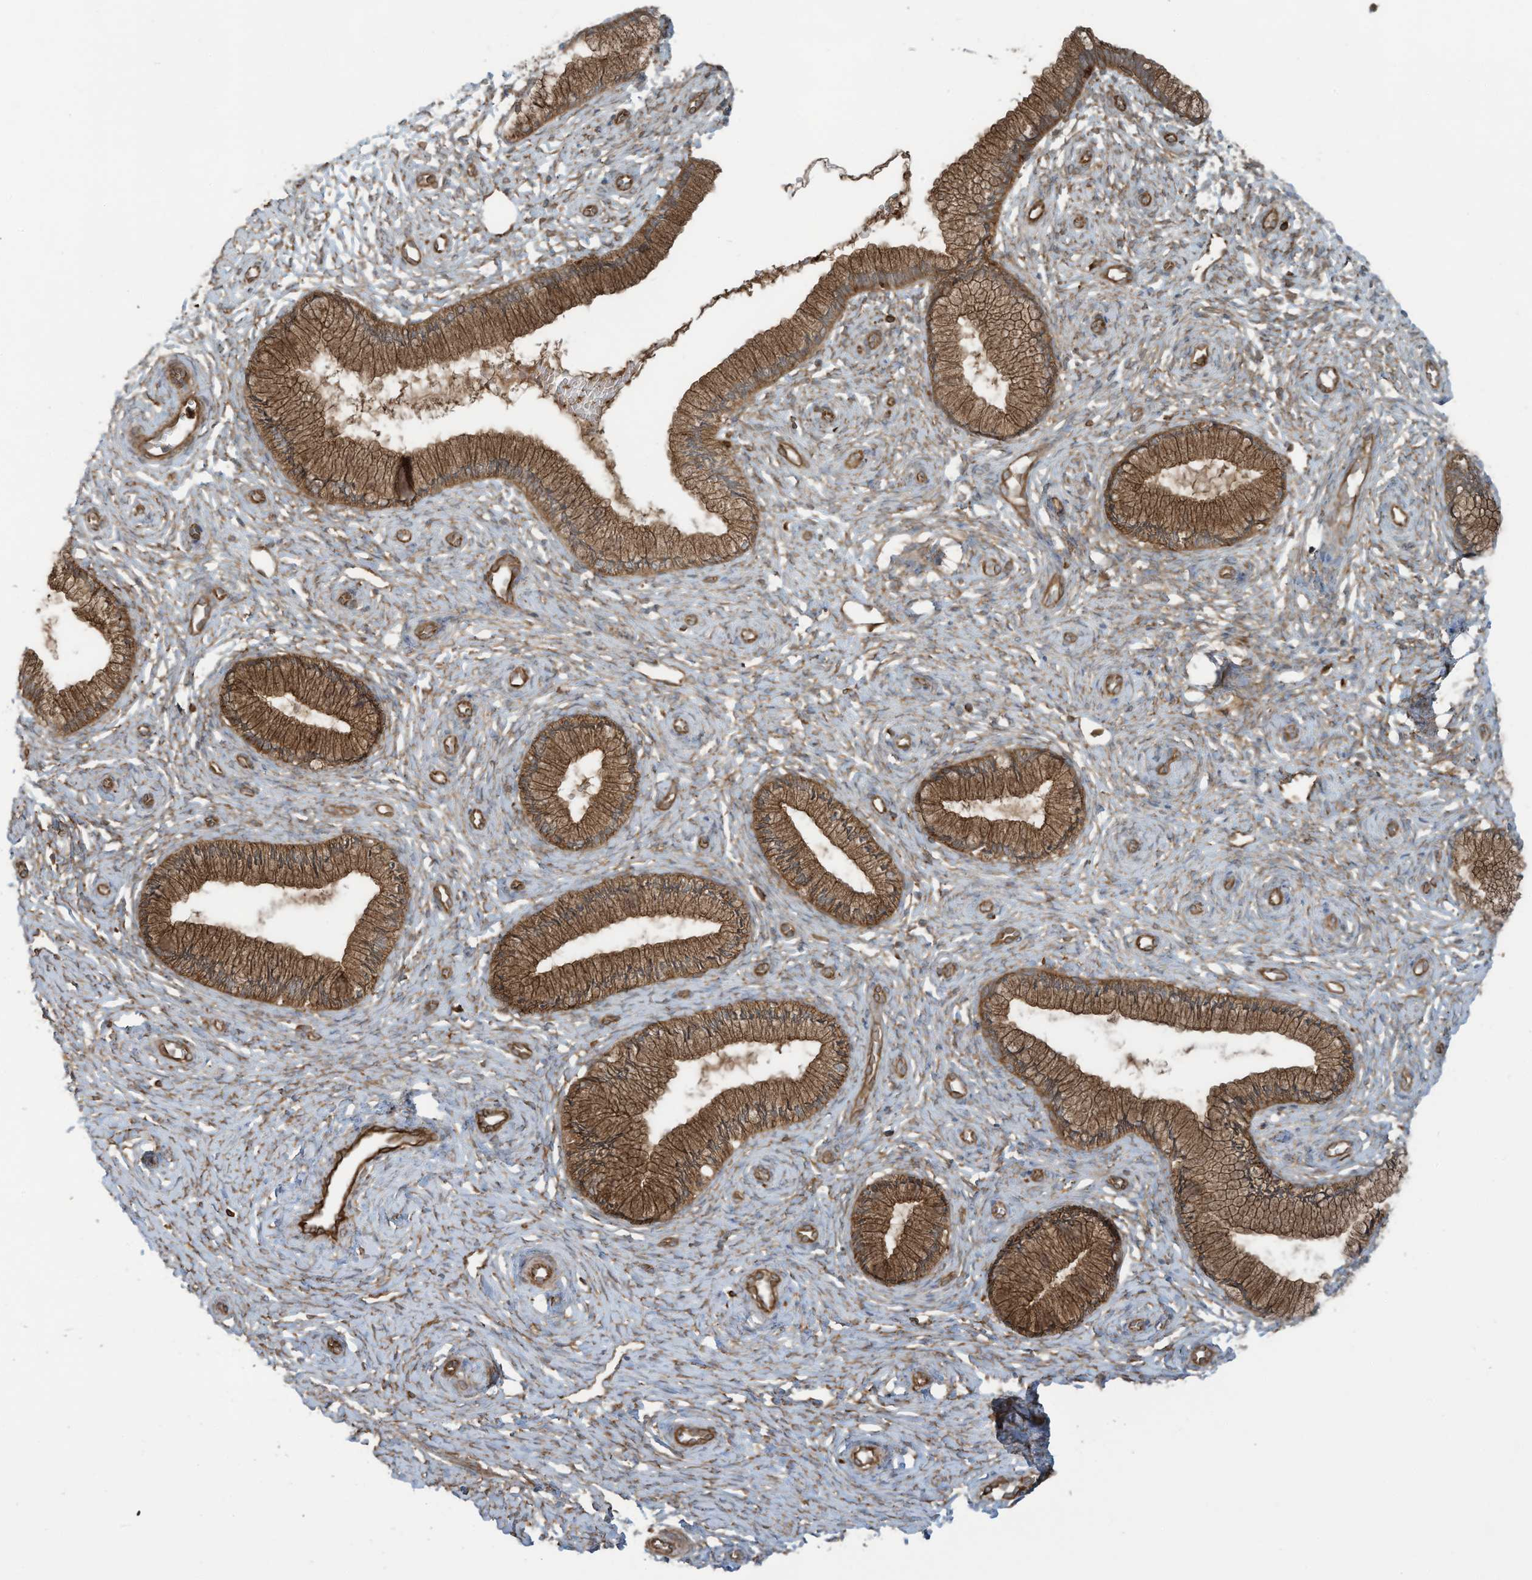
{"staining": {"intensity": "strong", "quantity": ">75%", "location": "cytoplasmic/membranous"}, "tissue": "cervix", "cell_type": "Glandular cells", "image_type": "normal", "snomed": [{"axis": "morphology", "description": "Normal tissue, NOS"}, {"axis": "topography", "description": "Cervix"}], "caption": "The immunohistochemical stain shows strong cytoplasmic/membranous staining in glandular cells of benign cervix.", "gene": "SLC9A2", "patient": {"sex": "female", "age": 27}}